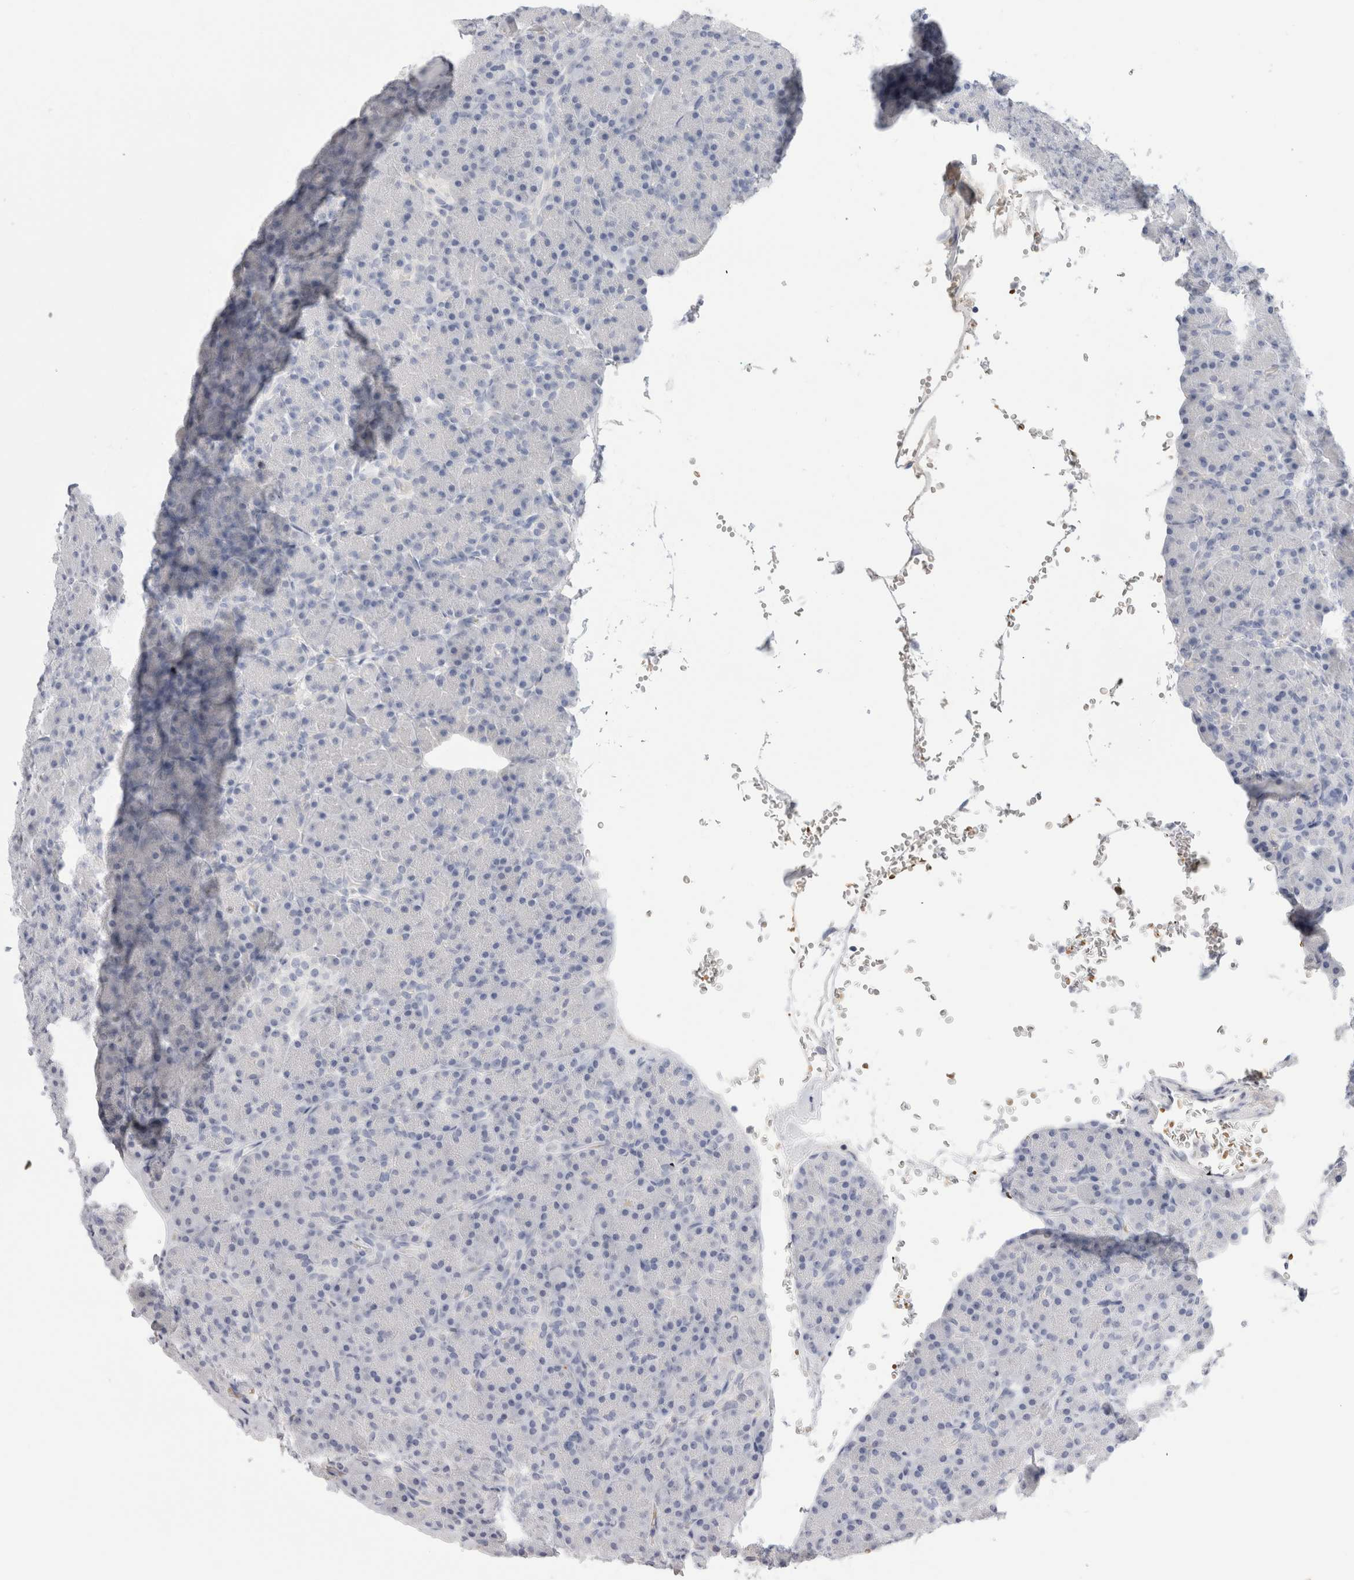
{"staining": {"intensity": "negative", "quantity": "none", "location": "none"}, "tissue": "pancreas", "cell_type": "Exocrine glandular cells", "image_type": "normal", "snomed": [{"axis": "morphology", "description": "Normal tissue, NOS"}, {"axis": "topography", "description": "Pancreas"}], "caption": "High power microscopy histopathology image of an immunohistochemistry micrograph of normal pancreas, revealing no significant positivity in exocrine glandular cells. The staining was performed using DAB to visualize the protein expression in brown, while the nuclei were stained in blue with hematoxylin (Magnification: 20x).", "gene": "CD38", "patient": {"sex": "female", "age": 43}}